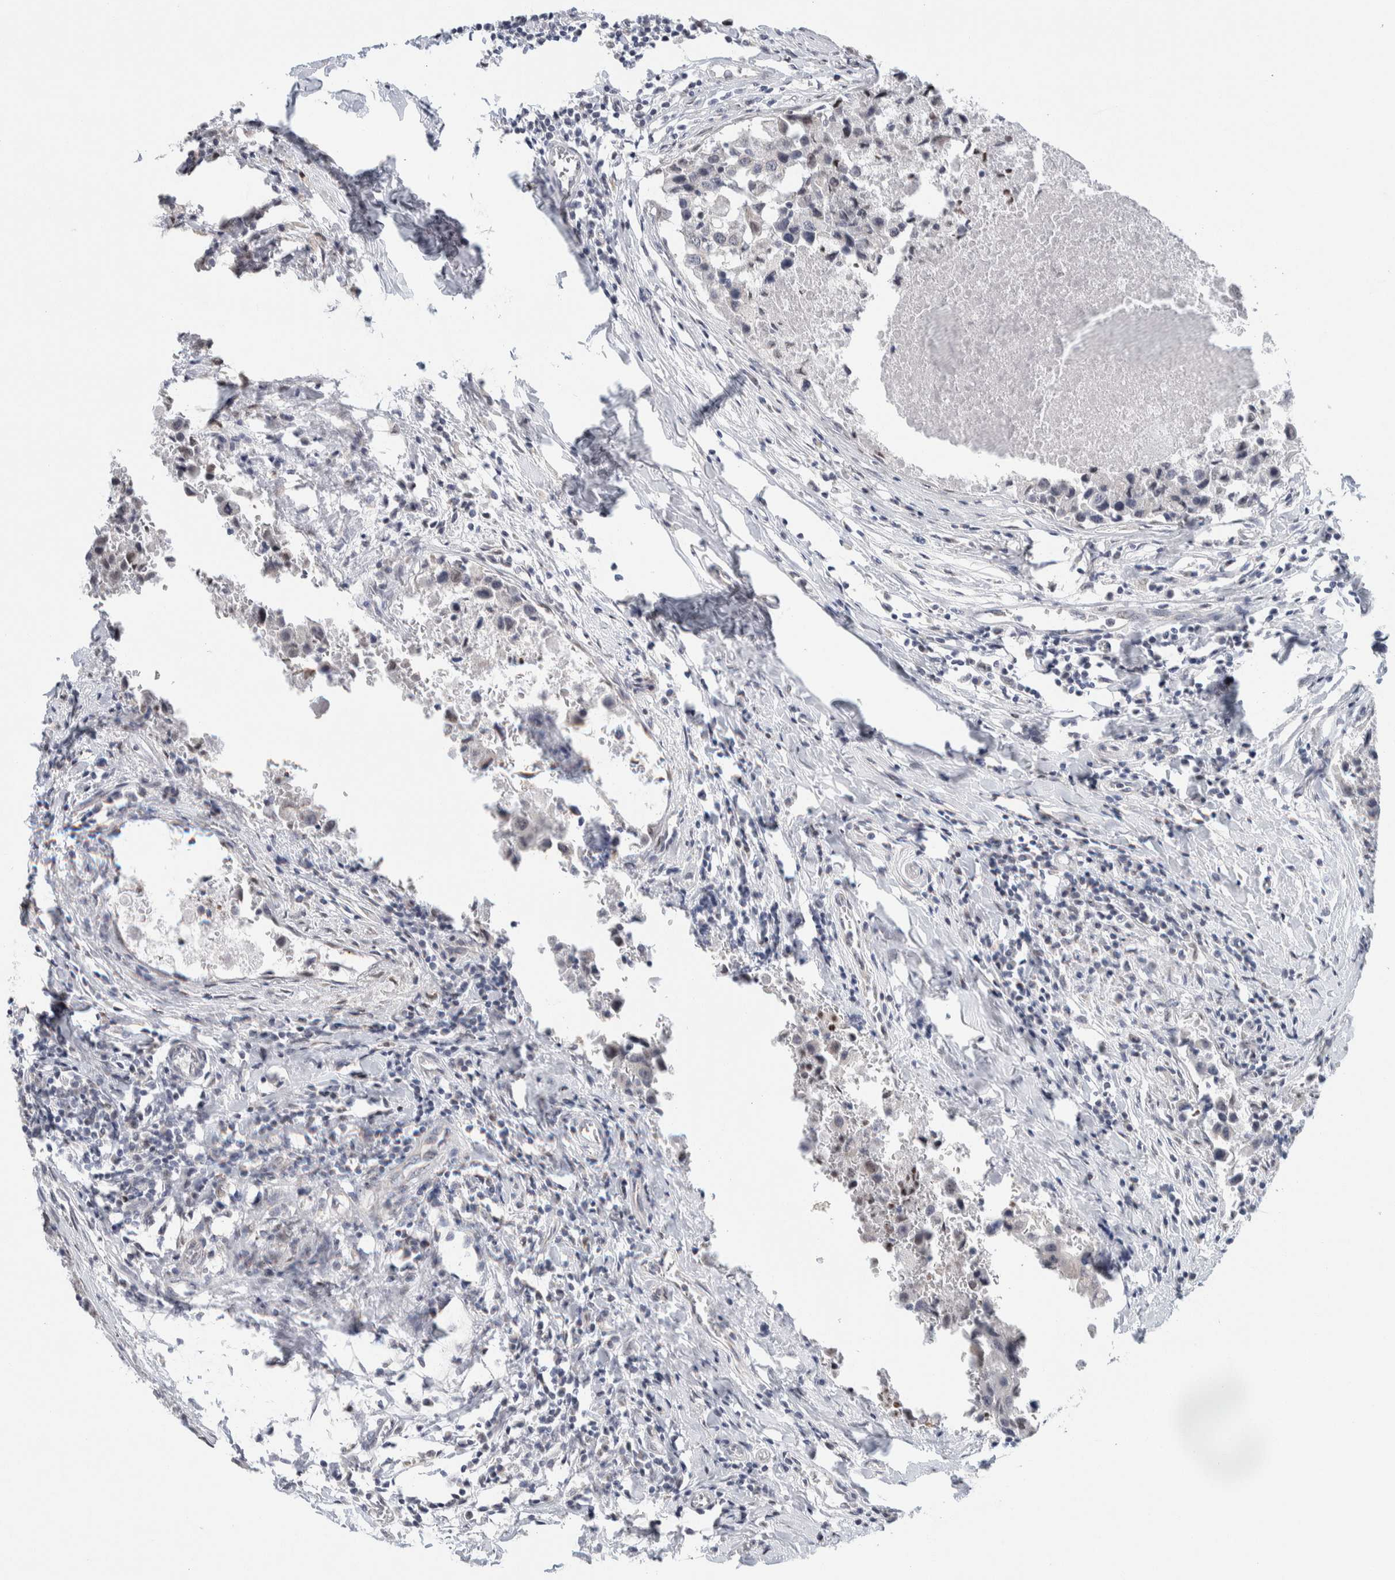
{"staining": {"intensity": "negative", "quantity": "none", "location": "none"}, "tissue": "breast cancer", "cell_type": "Tumor cells", "image_type": "cancer", "snomed": [{"axis": "morphology", "description": "Duct carcinoma"}, {"axis": "topography", "description": "Breast"}], "caption": "A histopathology image of breast cancer (infiltrating ductal carcinoma) stained for a protein reveals no brown staining in tumor cells.", "gene": "NEUROD1", "patient": {"sex": "female", "age": 27}}